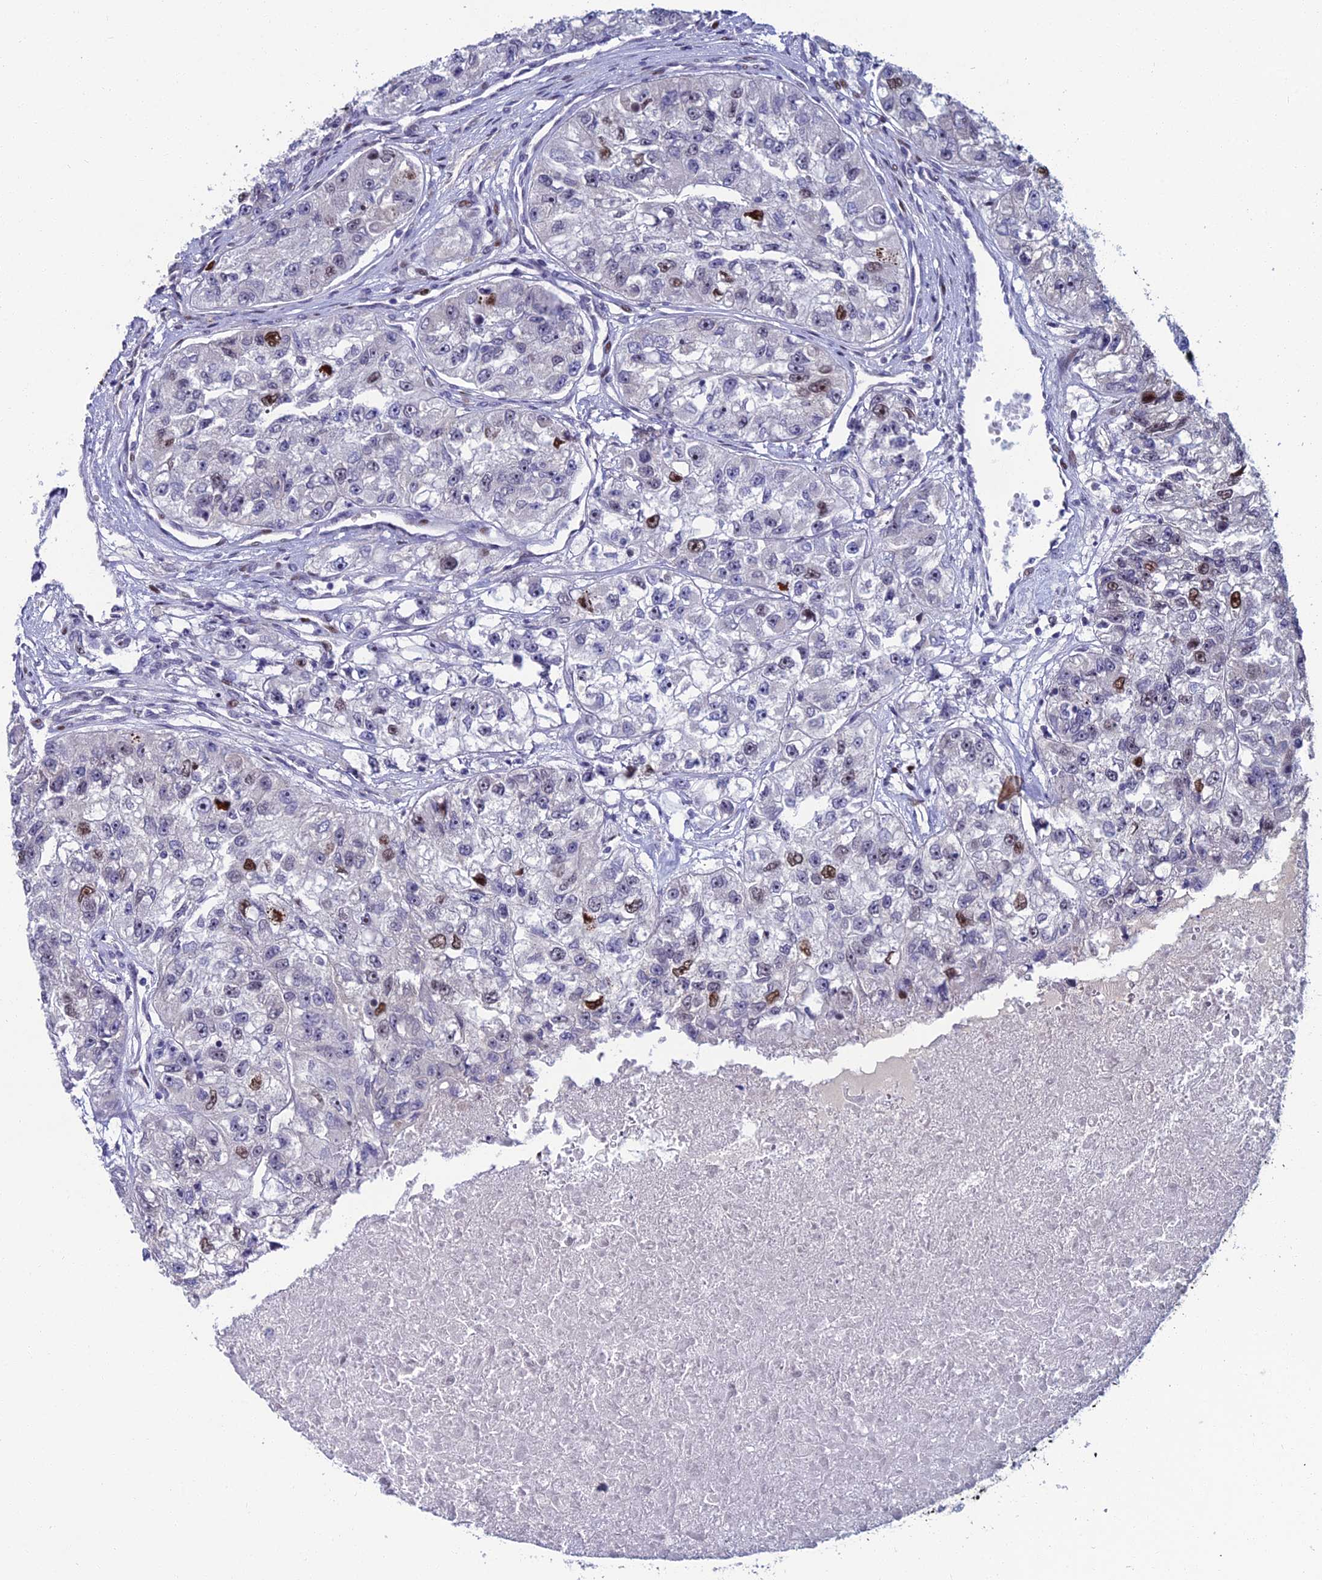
{"staining": {"intensity": "strong", "quantity": "<25%", "location": "nuclear"}, "tissue": "renal cancer", "cell_type": "Tumor cells", "image_type": "cancer", "snomed": [{"axis": "morphology", "description": "Adenocarcinoma, NOS"}, {"axis": "topography", "description": "Kidney"}], "caption": "Protein expression by IHC demonstrates strong nuclear staining in approximately <25% of tumor cells in adenocarcinoma (renal). The protein of interest is shown in brown color, while the nuclei are stained blue.", "gene": "TAF9B", "patient": {"sex": "male", "age": 63}}